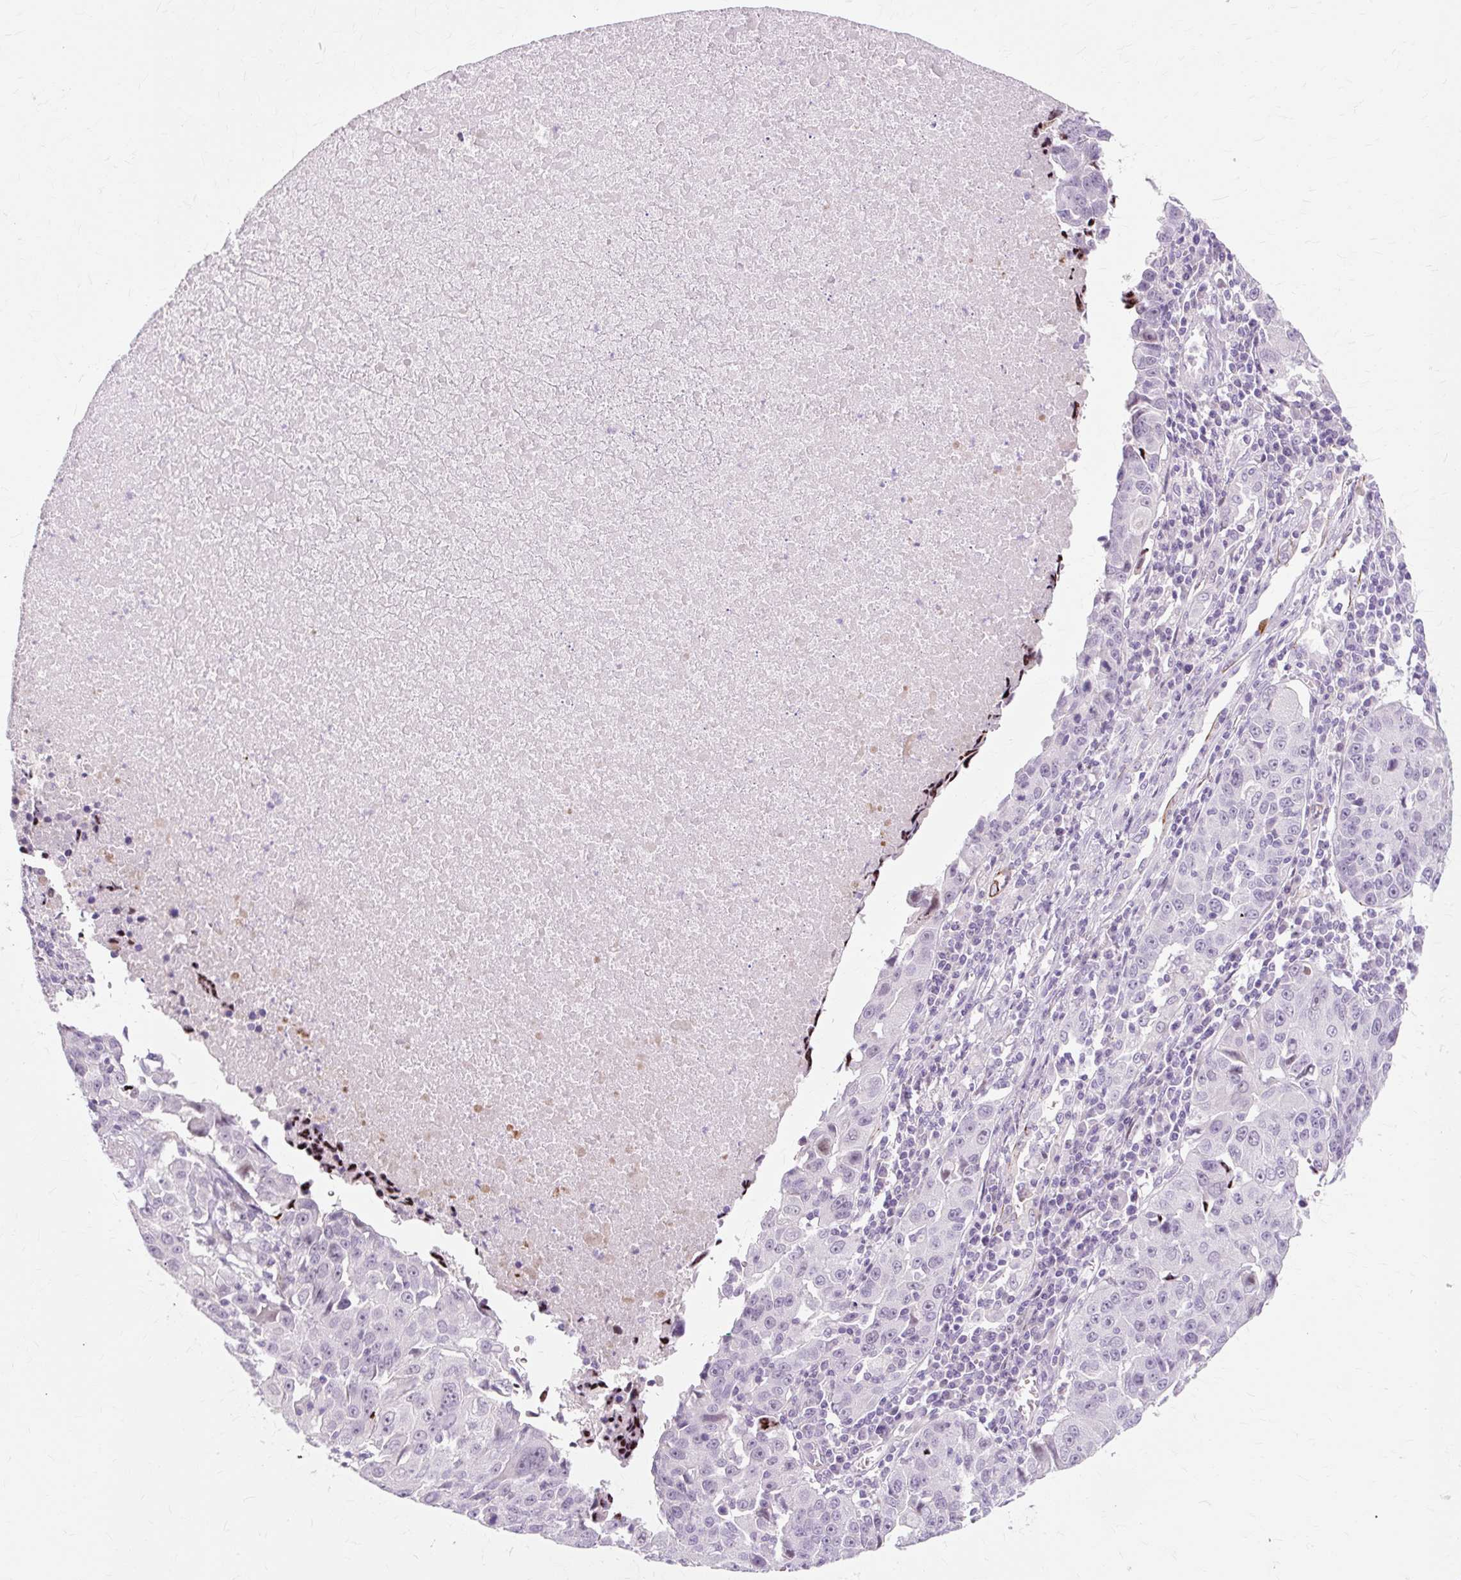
{"staining": {"intensity": "negative", "quantity": "none", "location": "none"}, "tissue": "lung cancer", "cell_type": "Tumor cells", "image_type": "cancer", "snomed": [{"axis": "morphology", "description": "Squamous cell carcinoma, NOS"}, {"axis": "topography", "description": "Lung"}], "caption": "This is an IHC histopathology image of lung cancer (squamous cell carcinoma). There is no positivity in tumor cells.", "gene": "IRX2", "patient": {"sex": "female", "age": 66}}